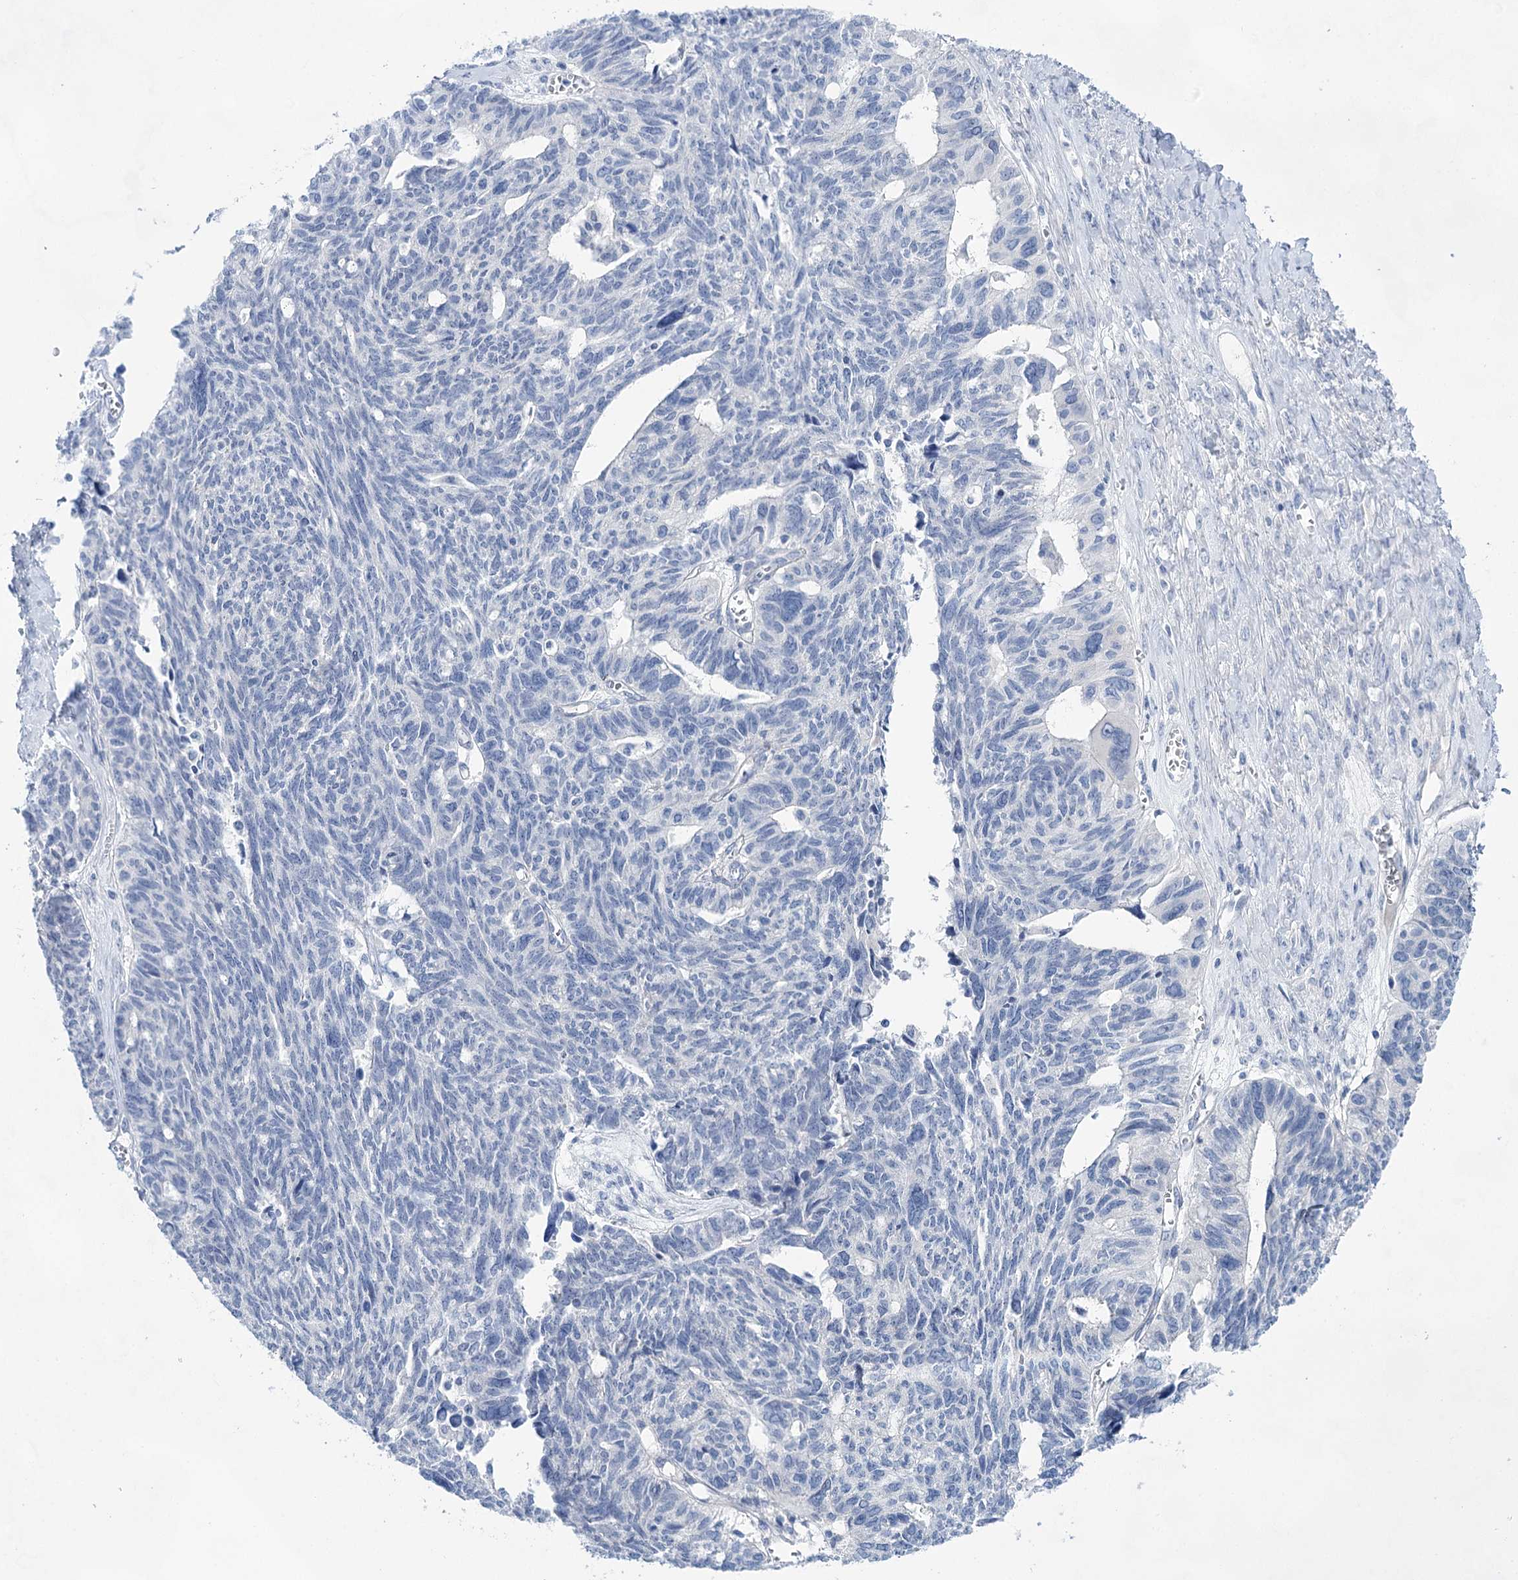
{"staining": {"intensity": "negative", "quantity": "none", "location": "none"}, "tissue": "ovarian cancer", "cell_type": "Tumor cells", "image_type": "cancer", "snomed": [{"axis": "morphology", "description": "Cystadenocarcinoma, serous, NOS"}, {"axis": "topography", "description": "Ovary"}], "caption": "This is a micrograph of immunohistochemistry staining of serous cystadenocarcinoma (ovarian), which shows no expression in tumor cells. (Immunohistochemistry, brightfield microscopy, high magnification).", "gene": "LALBA", "patient": {"sex": "female", "age": 79}}